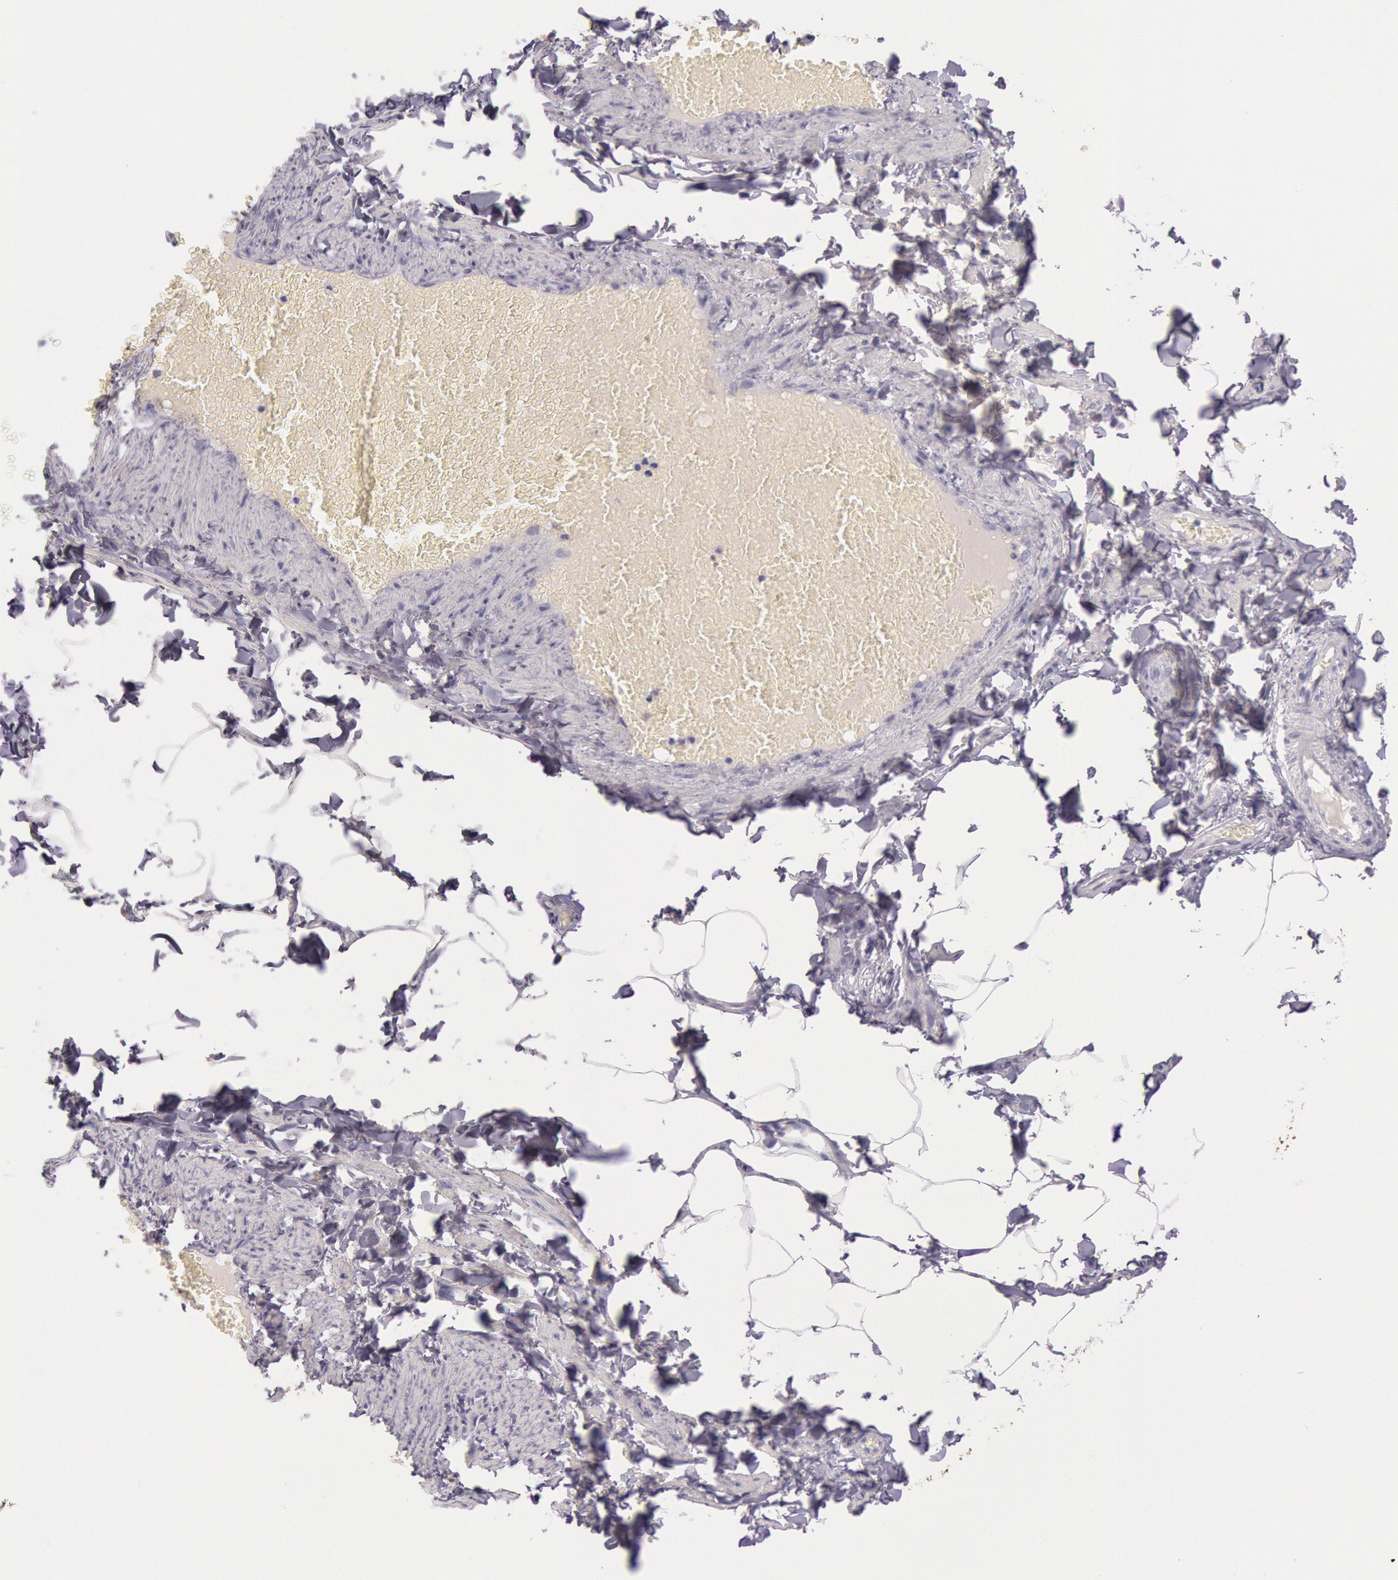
{"staining": {"intensity": "negative", "quantity": "none", "location": "none"}, "tissue": "adipose tissue", "cell_type": "Adipocytes", "image_type": "normal", "snomed": [{"axis": "morphology", "description": "Normal tissue, NOS"}, {"axis": "topography", "description": "Vascular tissue"}], "caption": "Photomicrograph shows no protein expression in adipocytes of unremarkable adipose tissue.", "gene": "EGFR", "patient": {"sex": "male", "age": 41}}